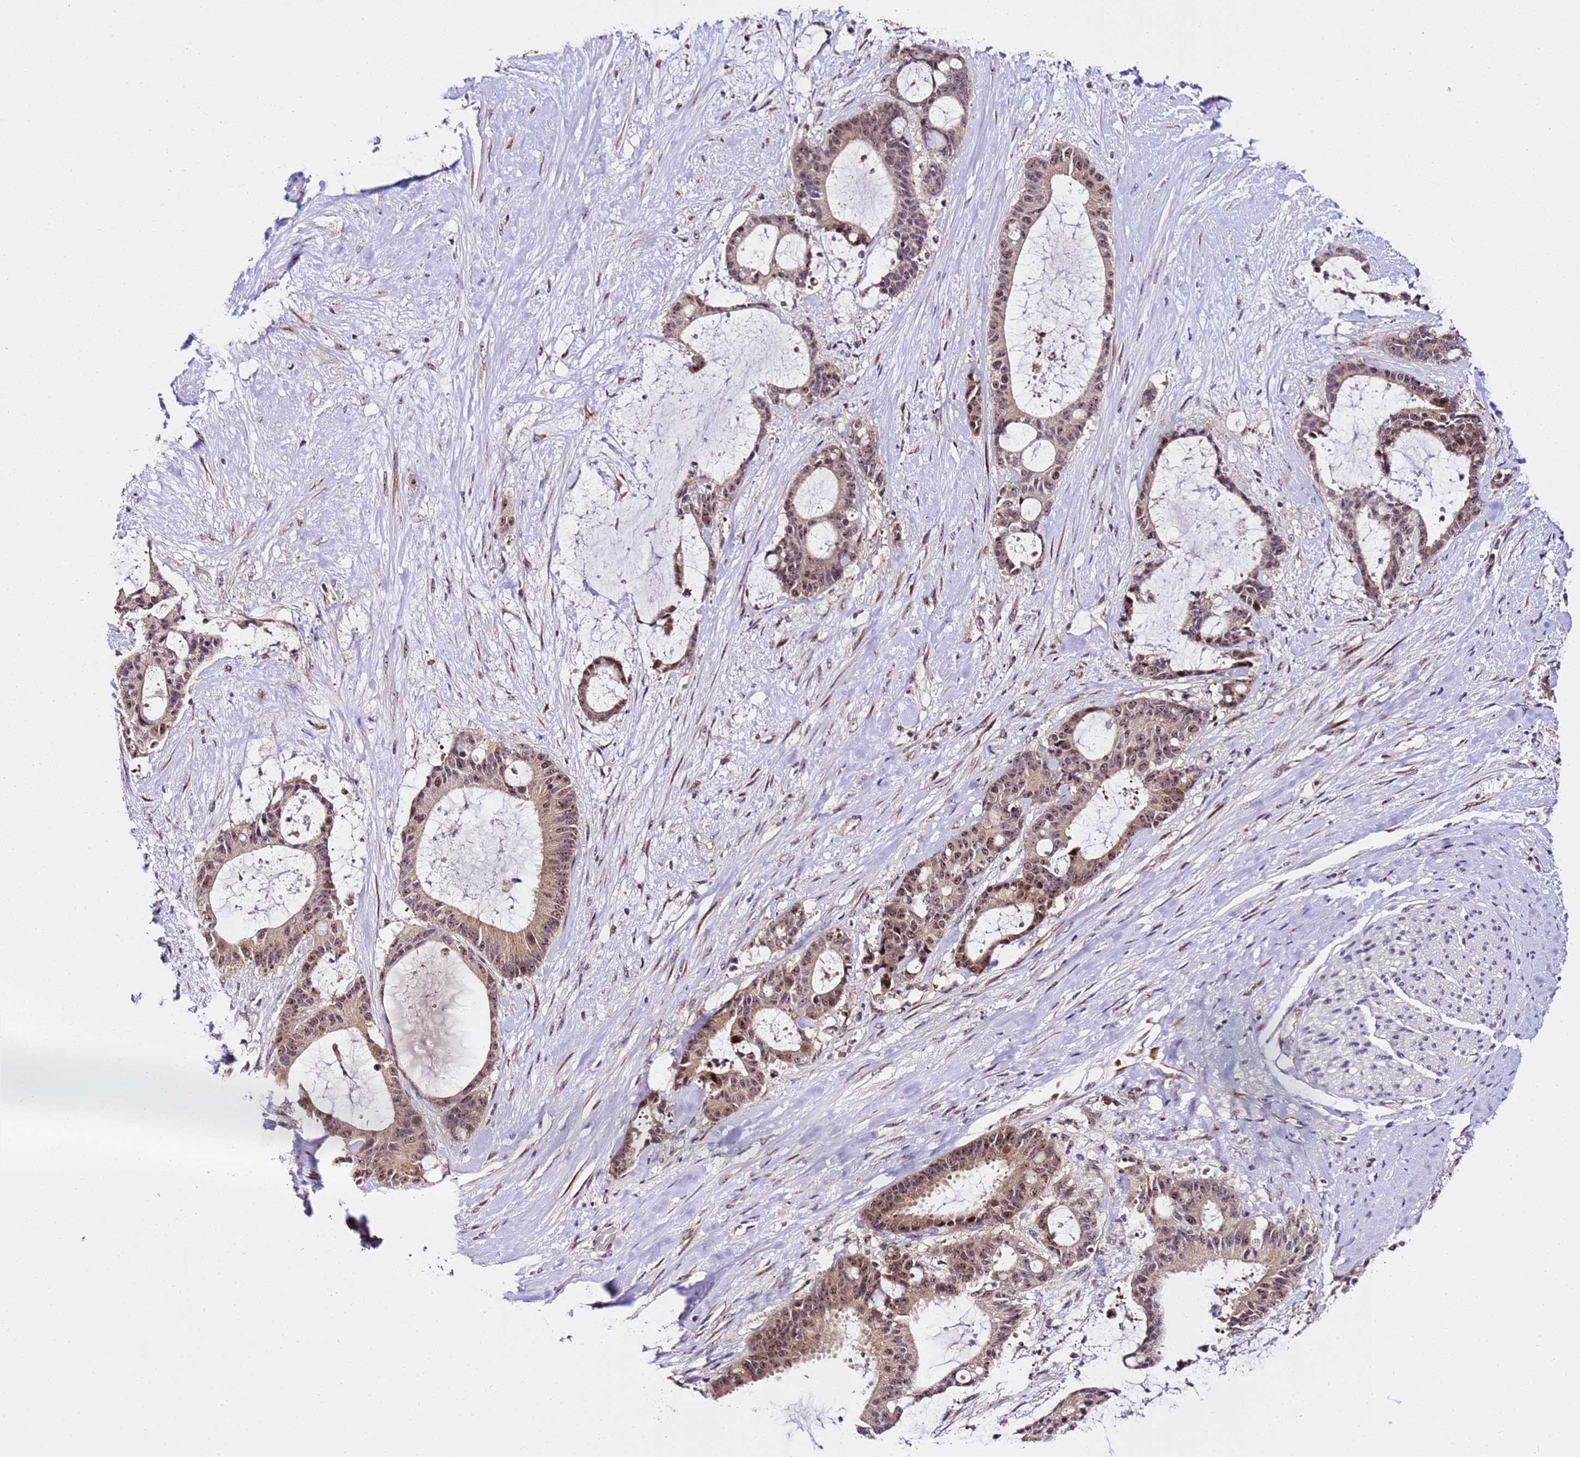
{"staining": {"intensity": "moderate", "quantity": ">75%", "location": "cytoplasmic/membranous,nuclear"}, "tissue": "liver cancer", "cell_type": "Tumor cells", "image_type": "cancer", "snomed": [{"axis": "morphology", "description": "Normal tissue, NOS"}, {"axis": "morphology", "description": "Cholangiocarcinoma"}, {"axis": "topography", "description": "Liver"}, {"axis": "topography", "description": "Peripheral nerve tissue"}], "caption": "This image reveals IHC staining of human liver cancer (cholangiocarcinoma), with medium moderate cytoplasmic/membranous and nuclear expression in approximately >75% of tumor cells.", "gene": "SLX4IP", "patient": {"sex": "female", "age": 73}}